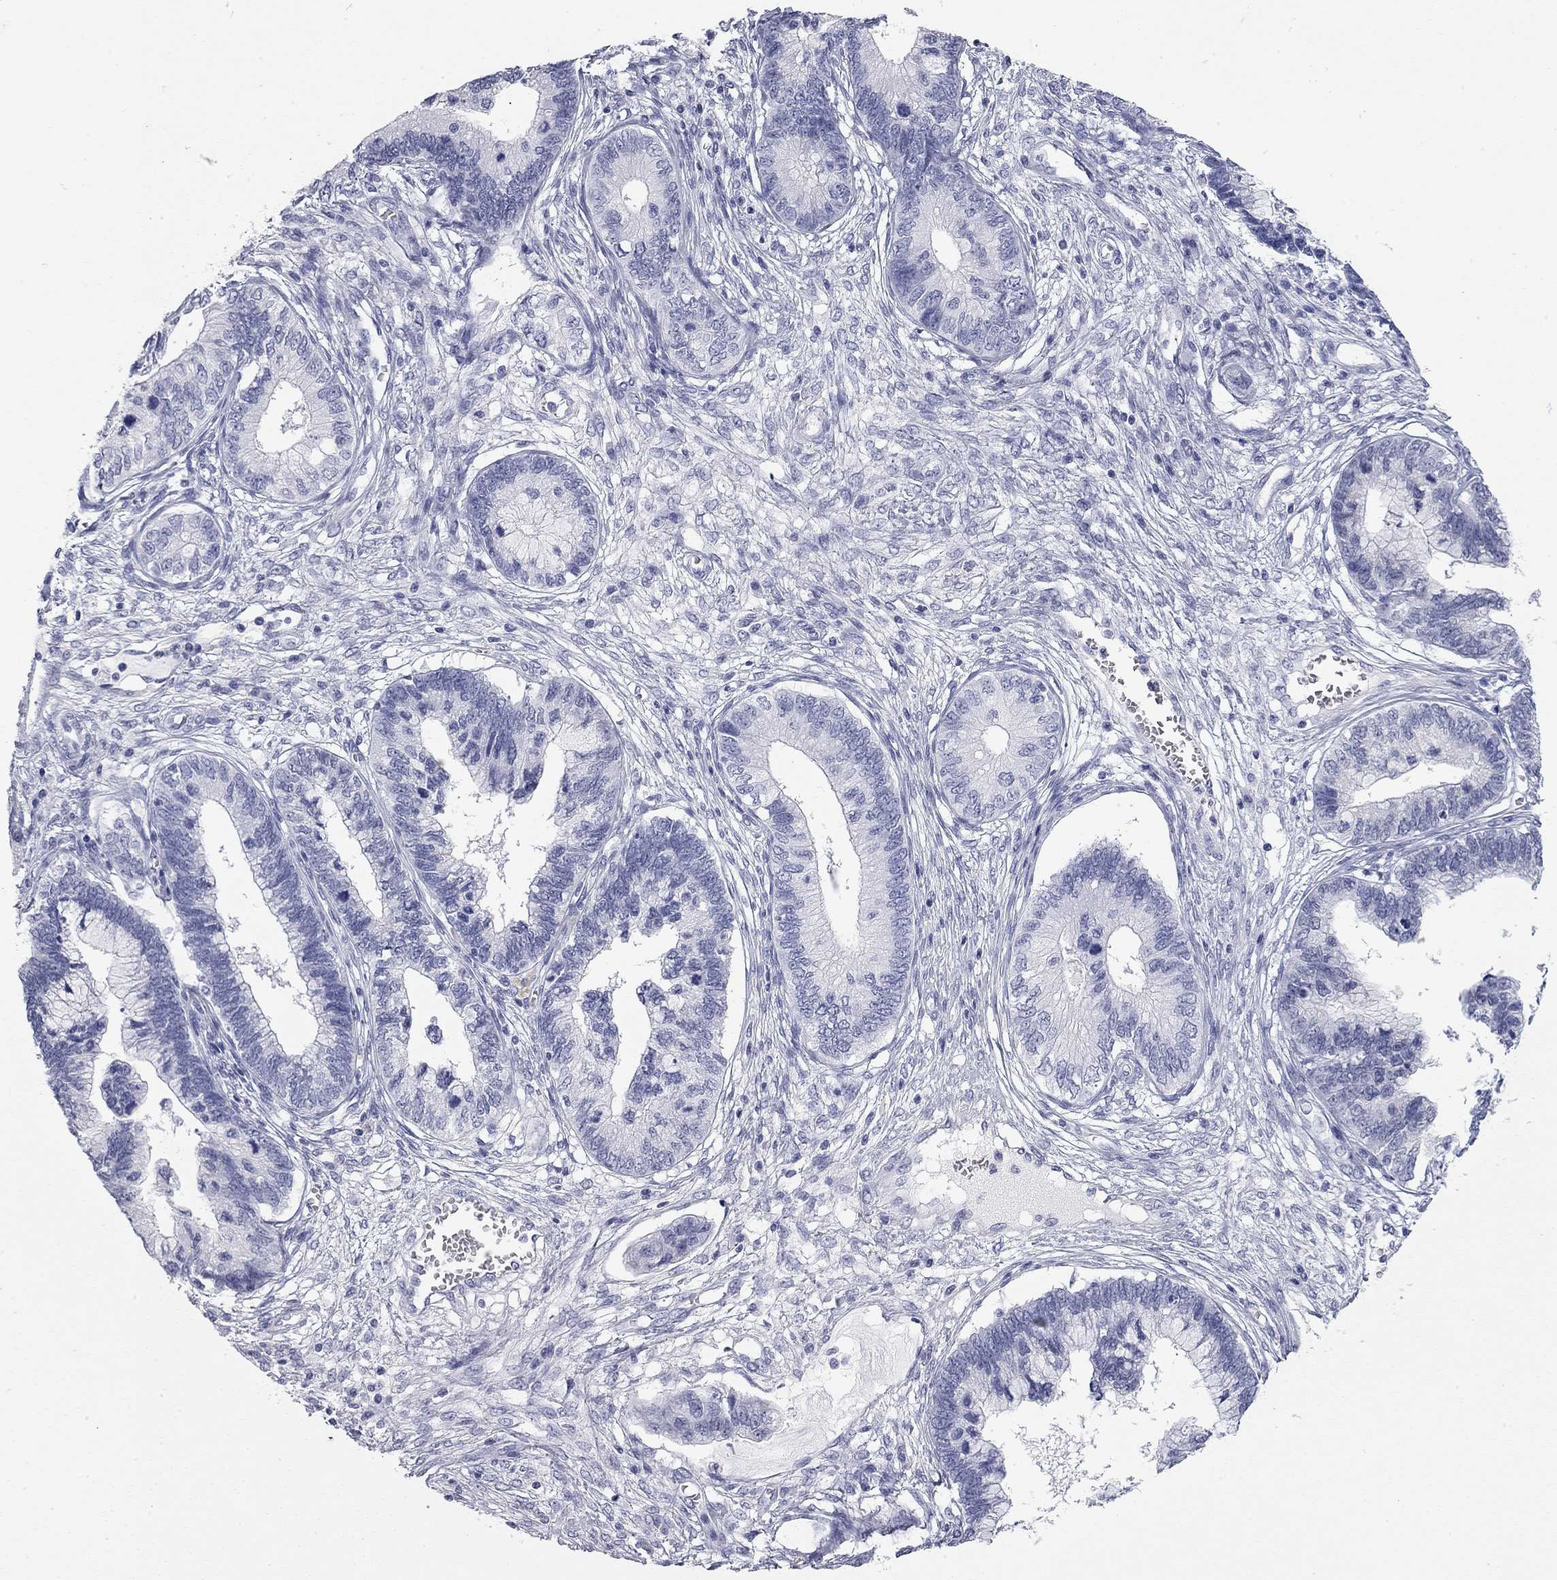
{"staining": {"intensity": "negative", "quantity": "none", "location": "none"}, "tissue": "cervical cancer", "cell_type": "Tumor cells", "image_type": "cancer", "snomed": [{"axis": "morphology", "description": "Adenocarcinoma, NOS"}, {"axis": "topography", "description": "Cervix"}], "caption": "Adenocarcinoma (cervical) stained for a protein using immunohistochemistry (IHC) demonstrates no expression tumor cells.", "gene": "AK8", "patient": {"sex": "female", "age": 44}}